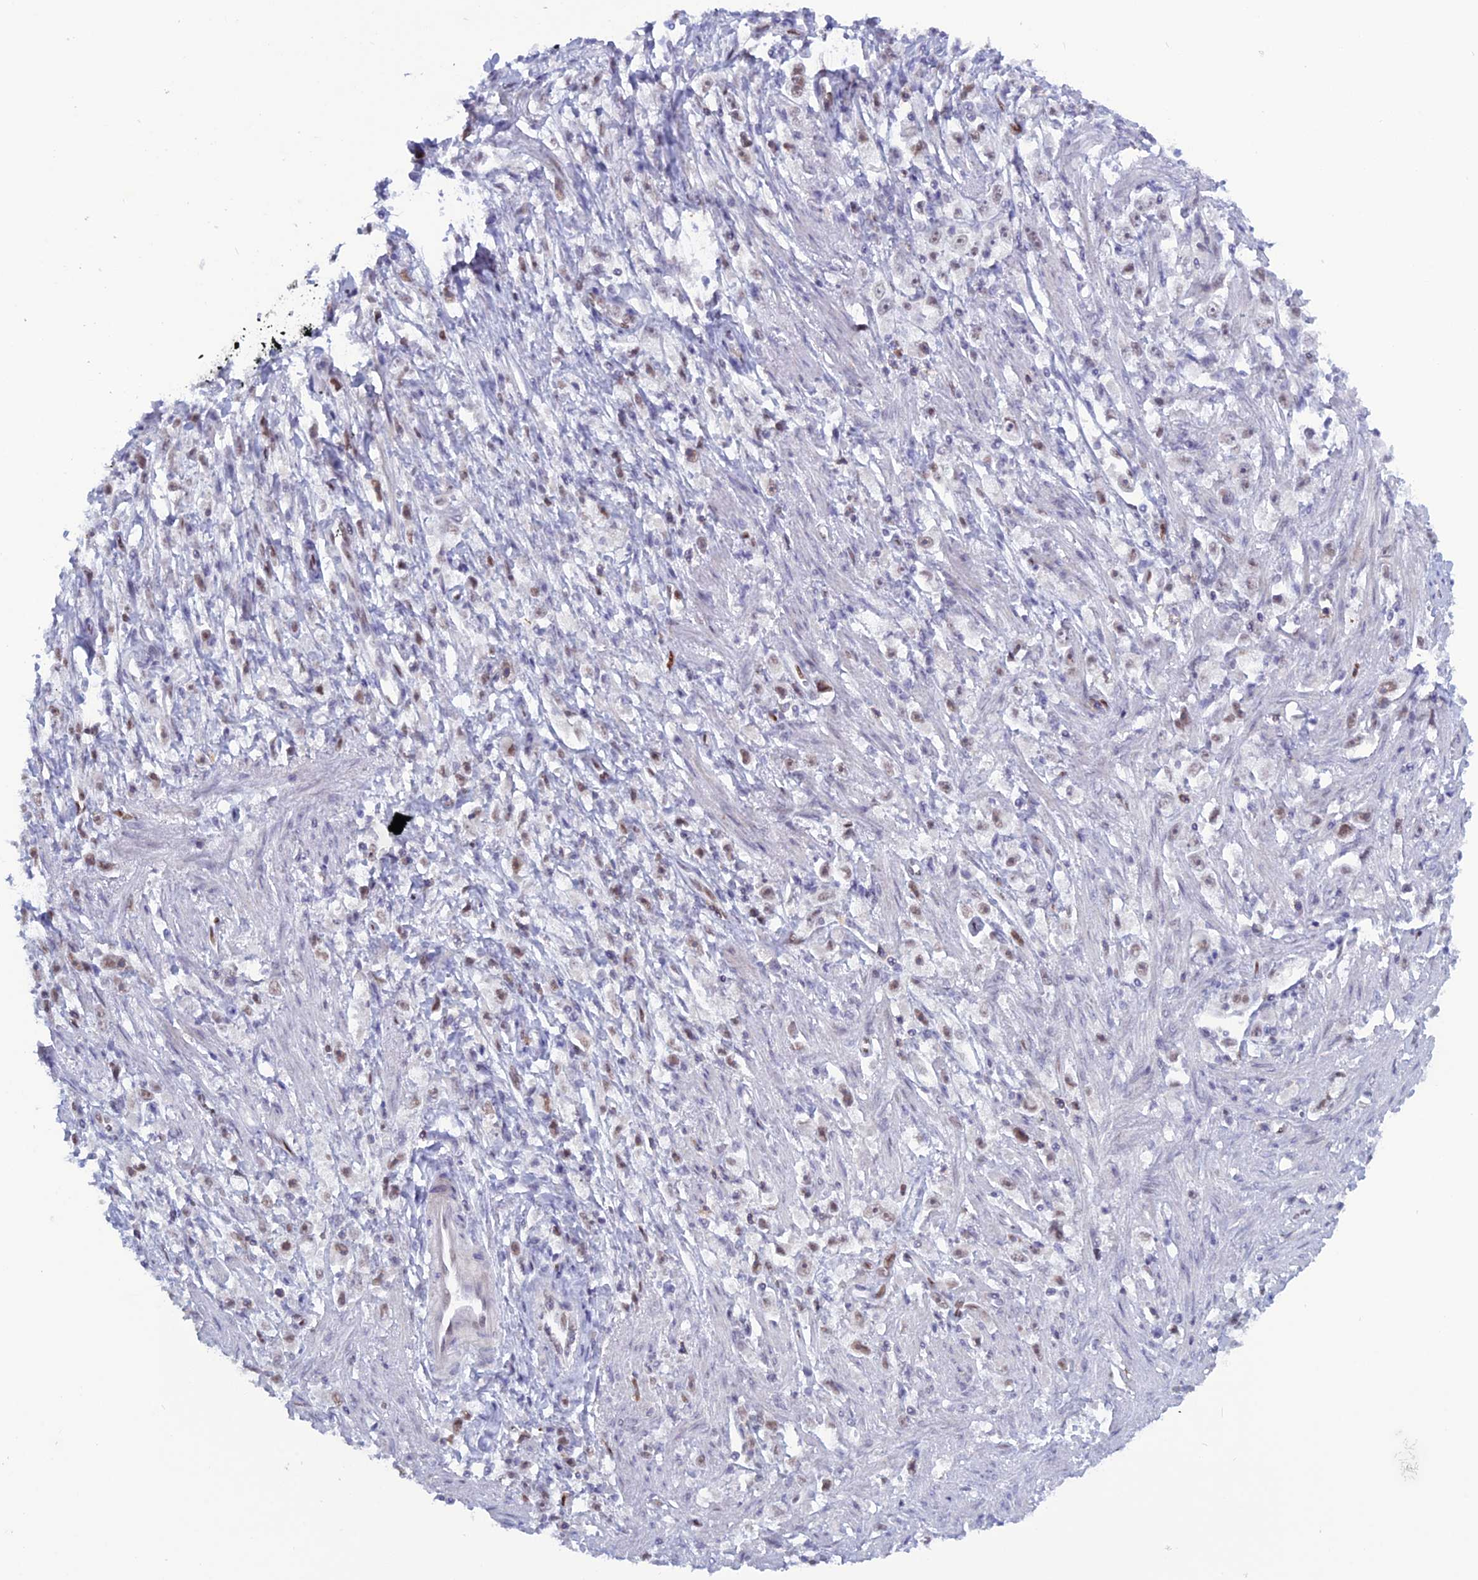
{"staining": {"intensity": "weak", "quantity": "<25%", "location": "nuclear"}, "tissue": "stomach cancer", "cell_type": "Tumor cells", "image_type": "cancer", "snomed": [{"axis": "morphology", "description": "Adenocarcinoma, NOS"}, {"axis": "topography", "description": "Stomach"}], "caption": "A high-resolution micrograph shows immunohistochemistry (IHC) staining of stomach adenocarcinoma, which exhibits no significant staining in tumor cells.", "gene": "NOL4L", "patient": {"sex": "female", "age": 59}}